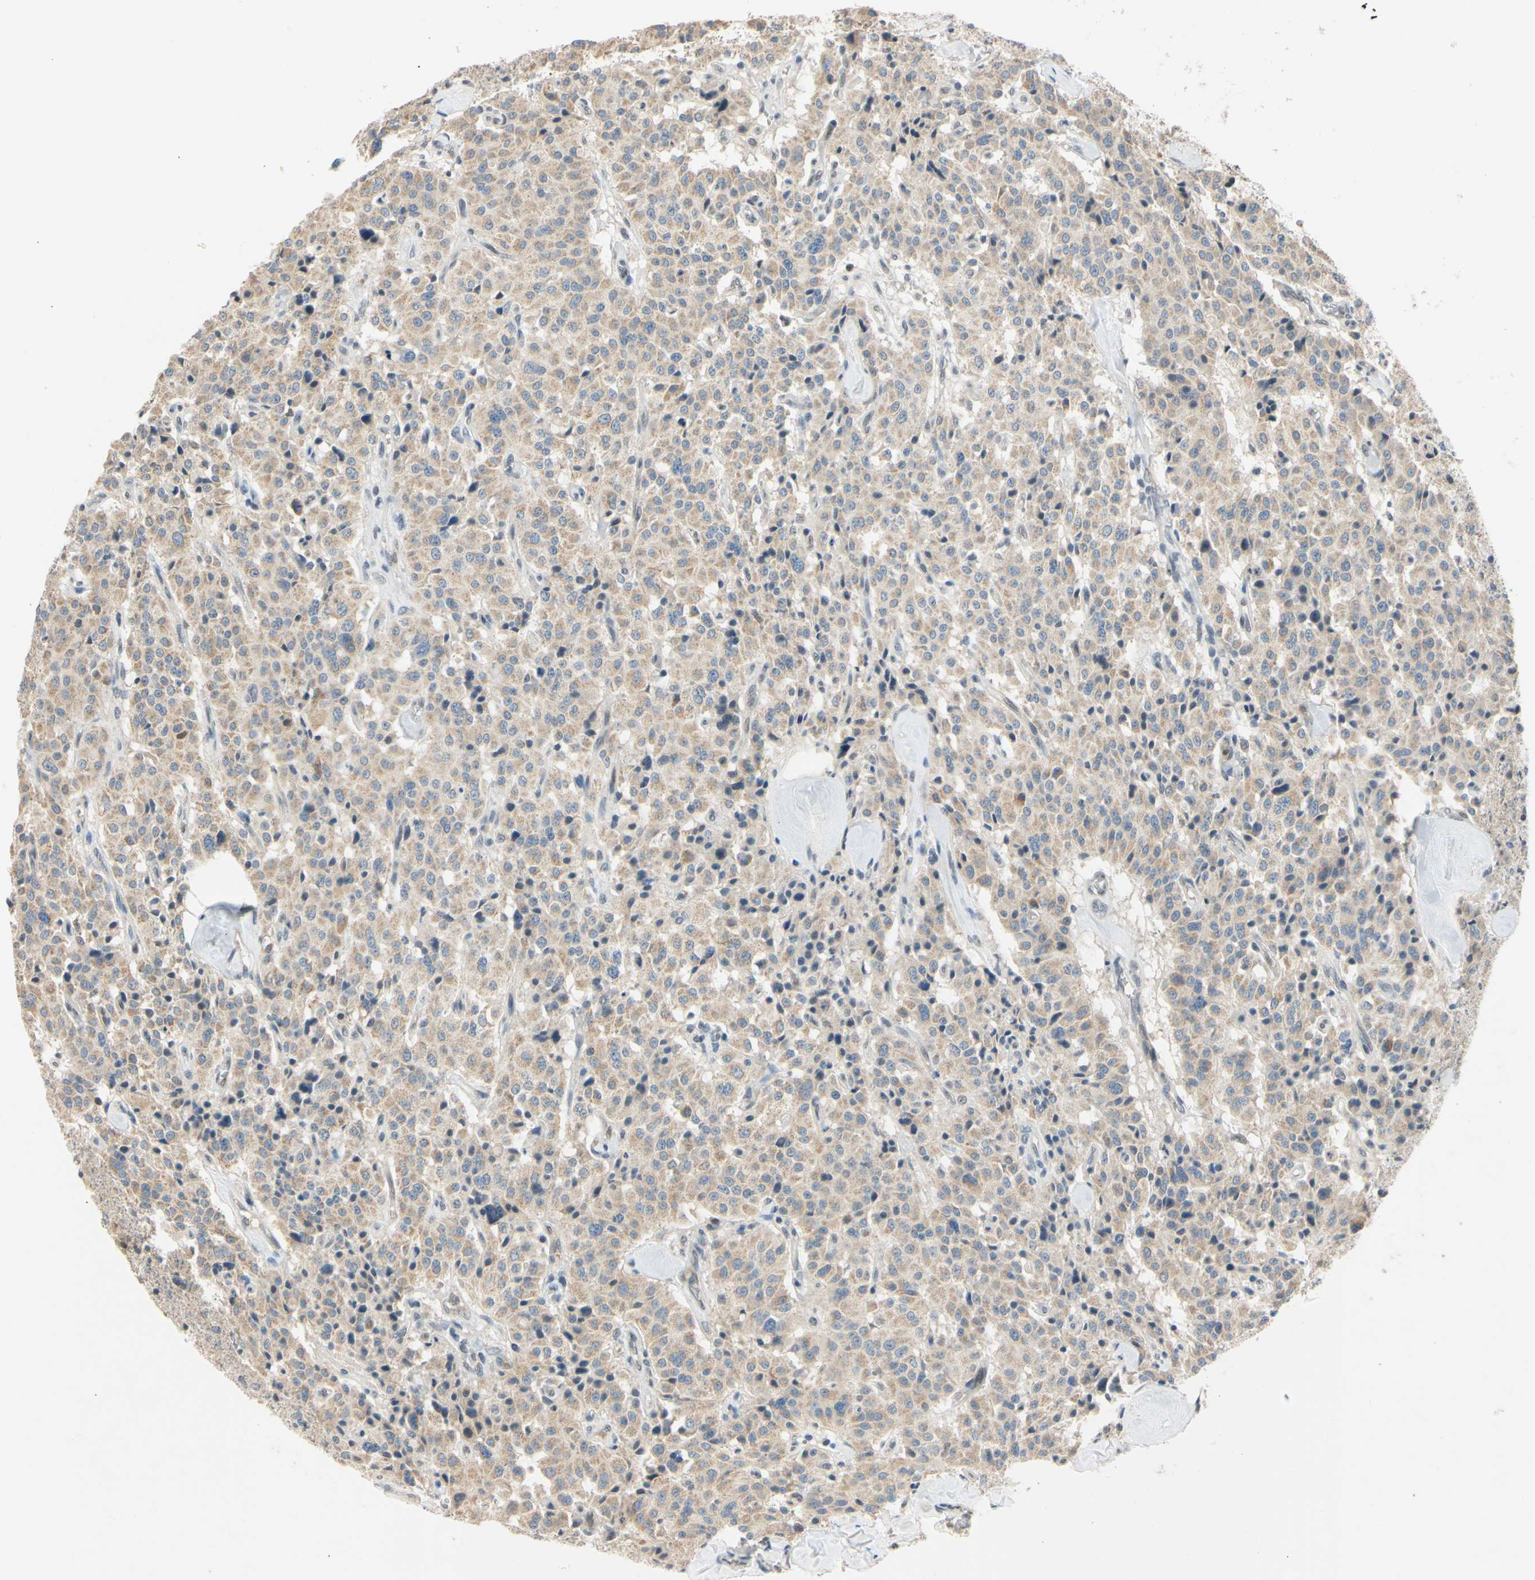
{"staining": {"intensity": "weak", "quantity": ">75%", "location": "cytoplasmic/membranous"}, "tissue": "carcinoid", "cell_type": "Tumor cells", "image_type": "cancer", "snomed": [{"axis": "morphology", "description": "Carcinoid, malignant, NOS"}, {"axis": "topography", "description": "Lung"}], "caption": "High-magnification brightfield microscopy of carcinoid stained with DAB (brown) and counterstained with hematoxylin (blue). tumor cells exhibit weak cytoplasmic/membranous expression is seen in approximately>75% of cells. The protein is shown in brown color, while the nuclei are stained blue.", "gene": "RIOX2", "patient": {"sex": "male", "age": 30}}